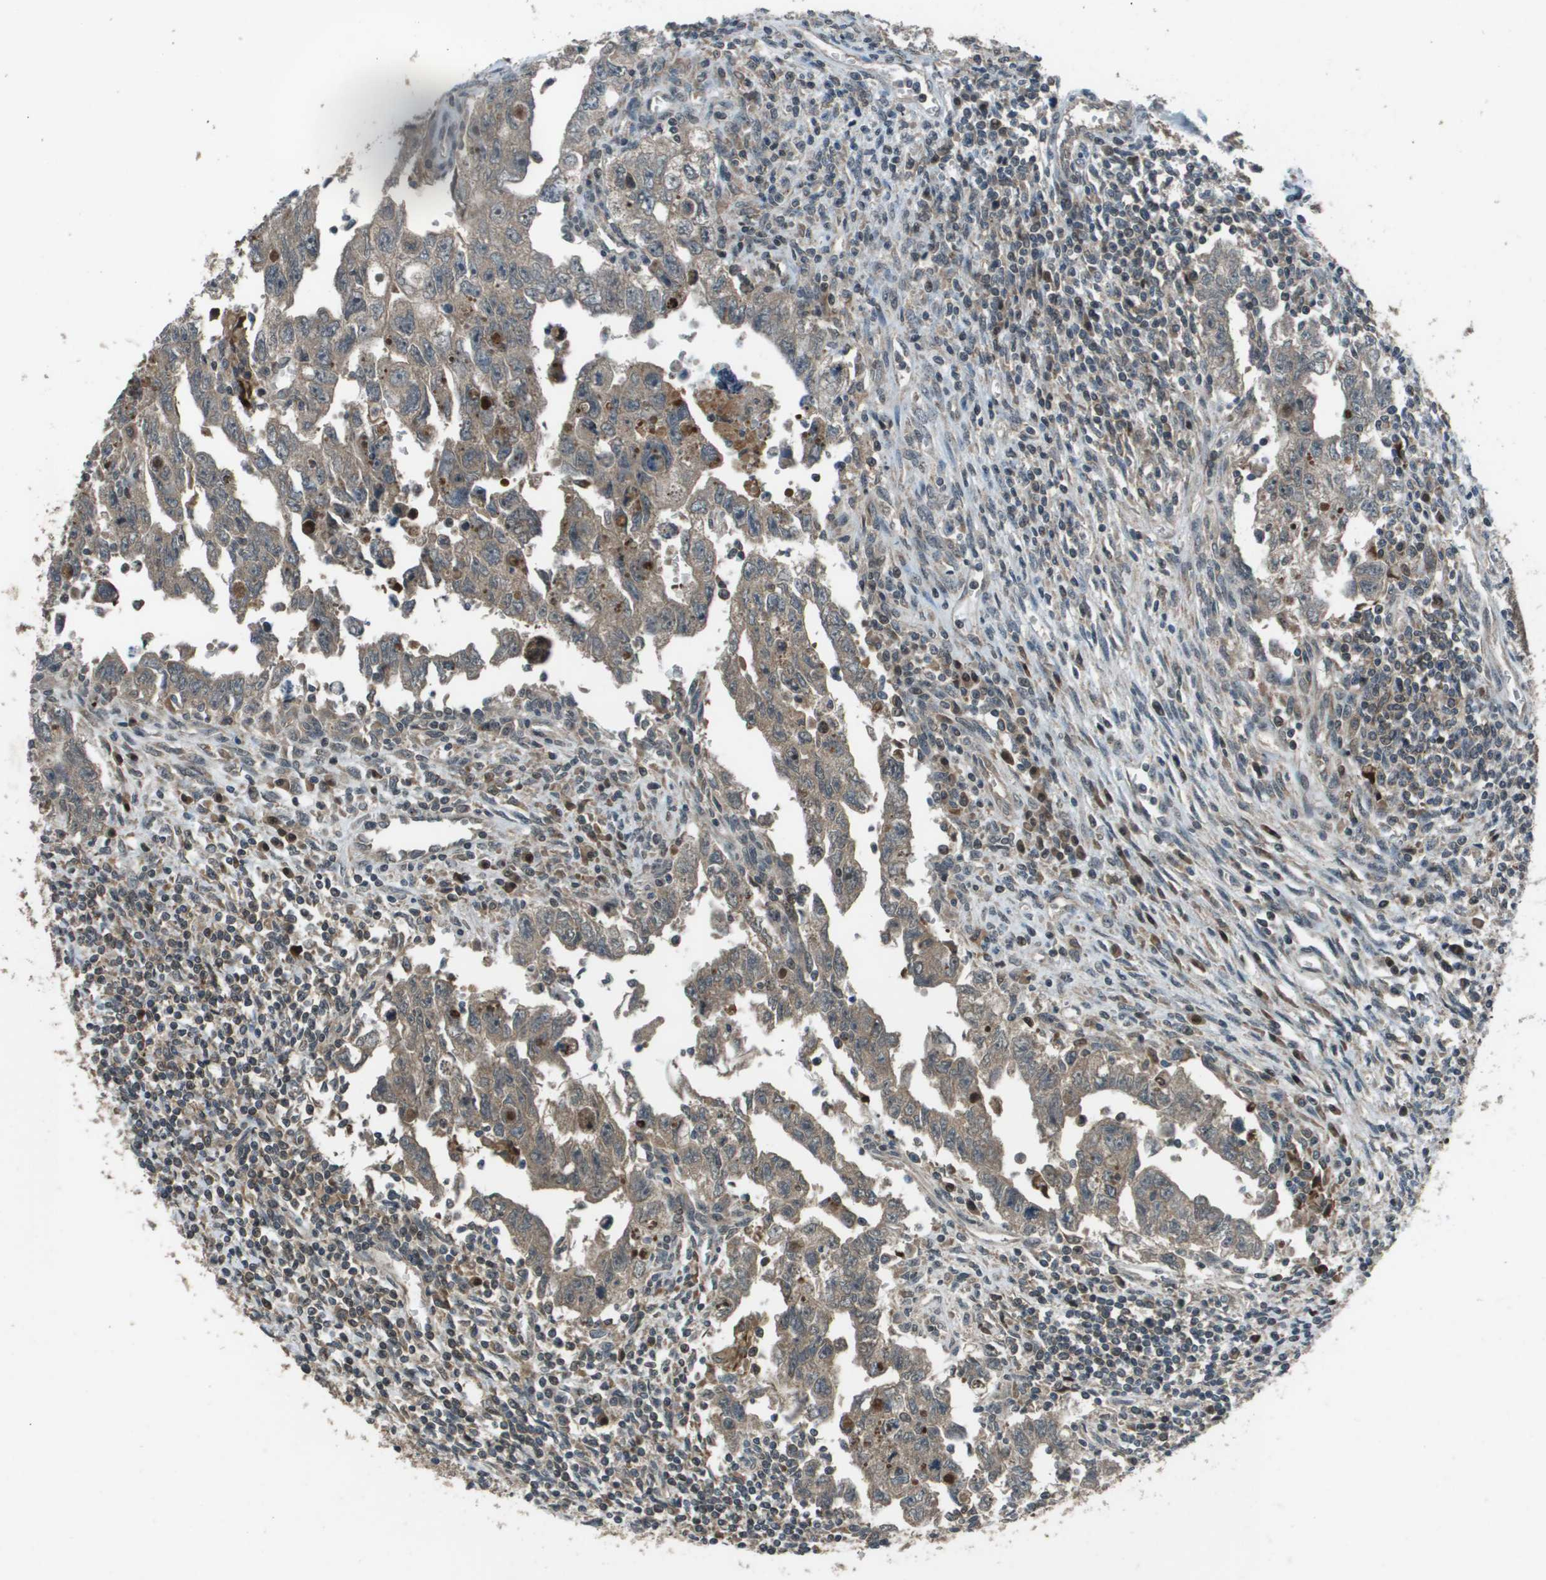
{"staining": {"intensity": "negative", "quantity": "none", "location": "none"}, "tissue": "testis cancer", "cell_type": "Tumor cells", "image_type": "cancer", "snomed": [{"axis": "morphology", "description": "Carcinoma, Embryonal, NOS"}, {"axis": "topography", "description": "Testis"}], "caption": "This is a histopathology image of IHC staining of testis cancer, which shows no expression in tumor cells.", "gene": "GOSR2", "patient": {"sex": "male", "age": 28}}